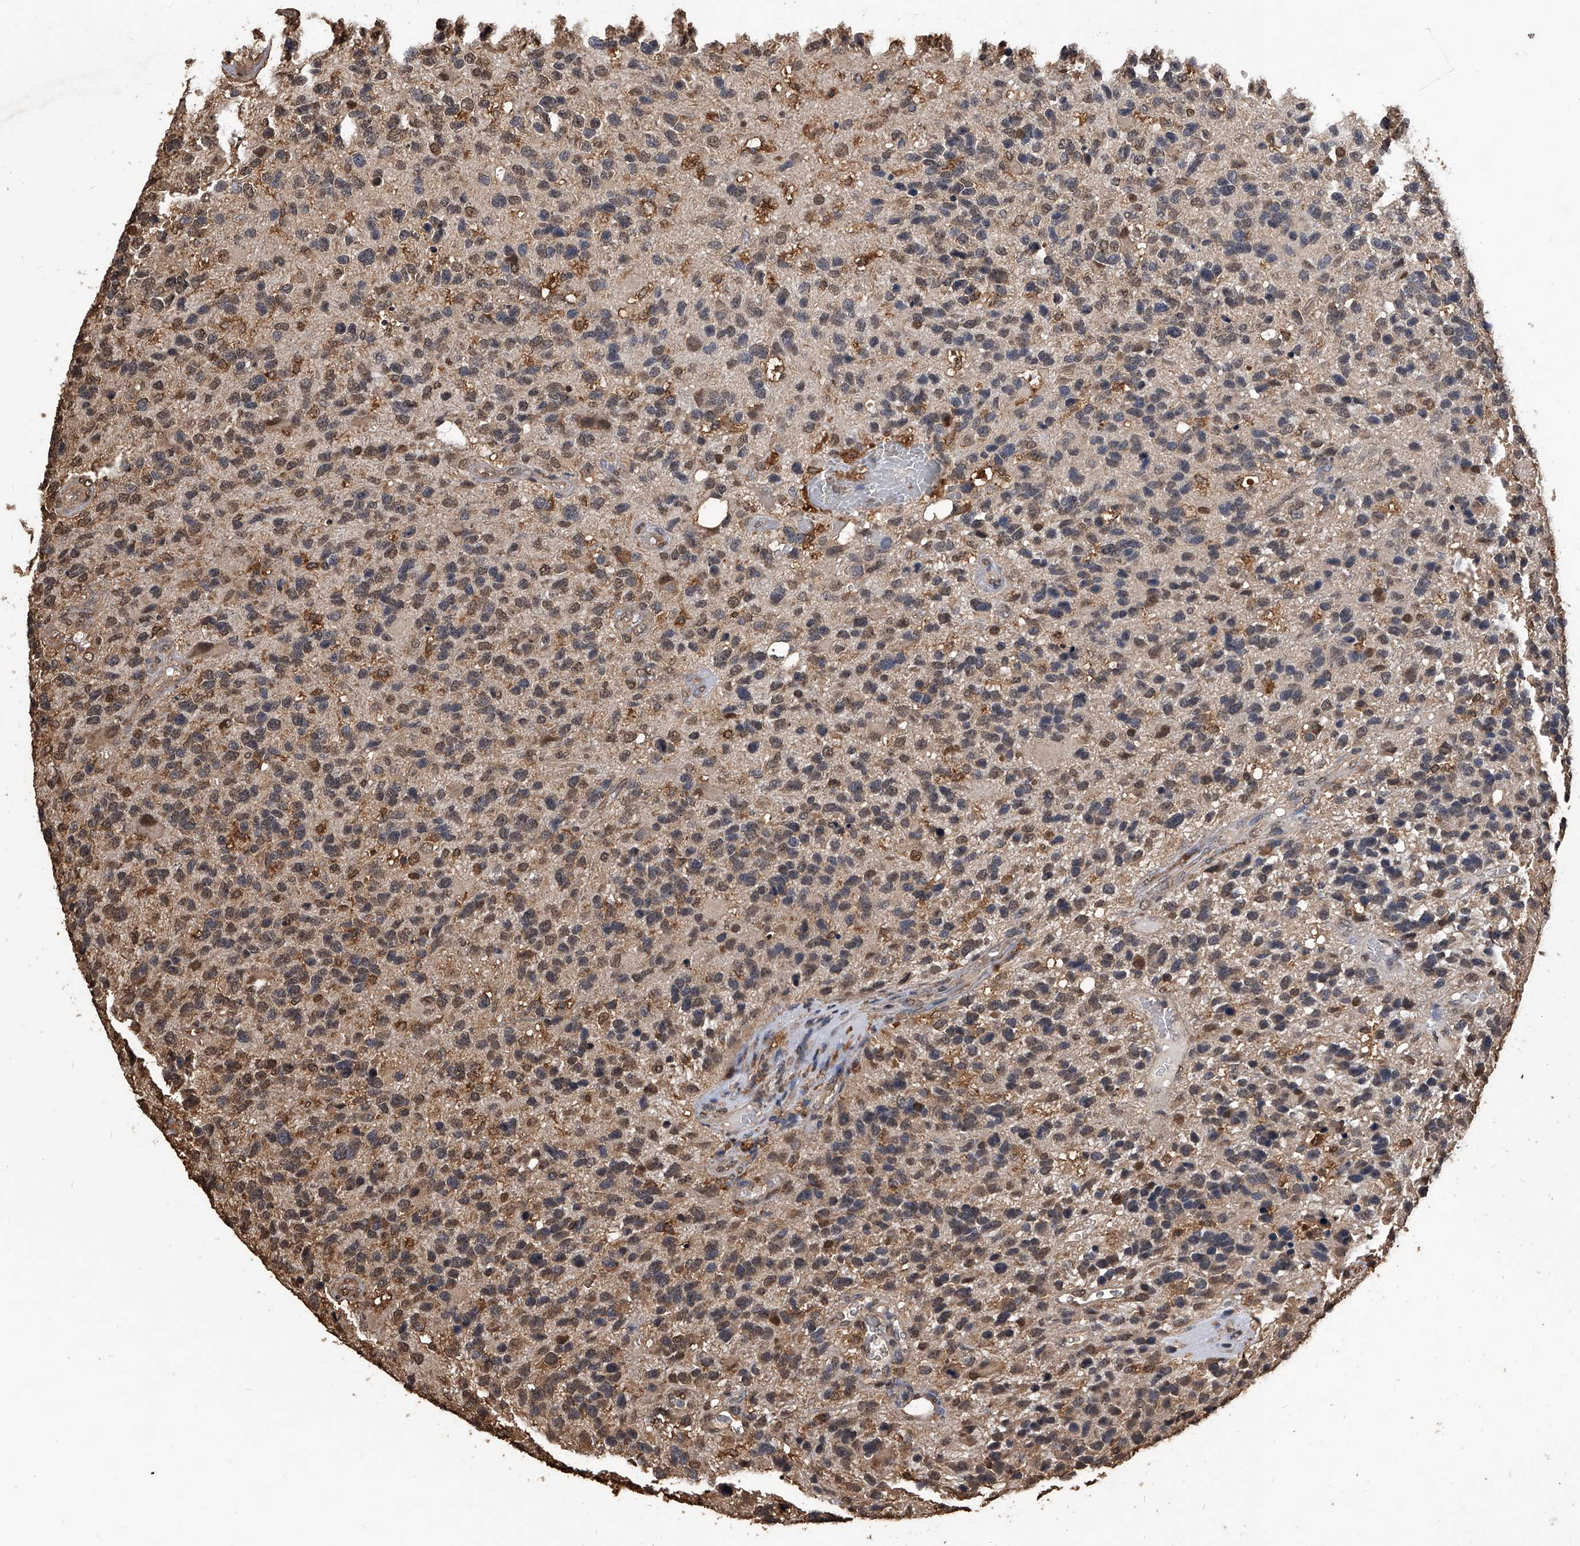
{"staining": {"intensity": "moderate", "quantity": ">75%", "location": "cytoplasmic/membranous,nuclear"}, "tissue": "glioma", "cell_type": "Tumor cells", "image_type": "cancer", "snomed": [{"axis": "morphology", "description": "Glioma, malignant, High grade"}, {"axis": "topography", "description": "Brain"}], "caption": "Glioma stained with immunohistochemistry (IHC) reveals moderate cytoplasmic/membranous and nuclear expression in about >75% of tumor cells.", "gene": "FBXL4", "patient": {"sex": "female", "age": 58}}